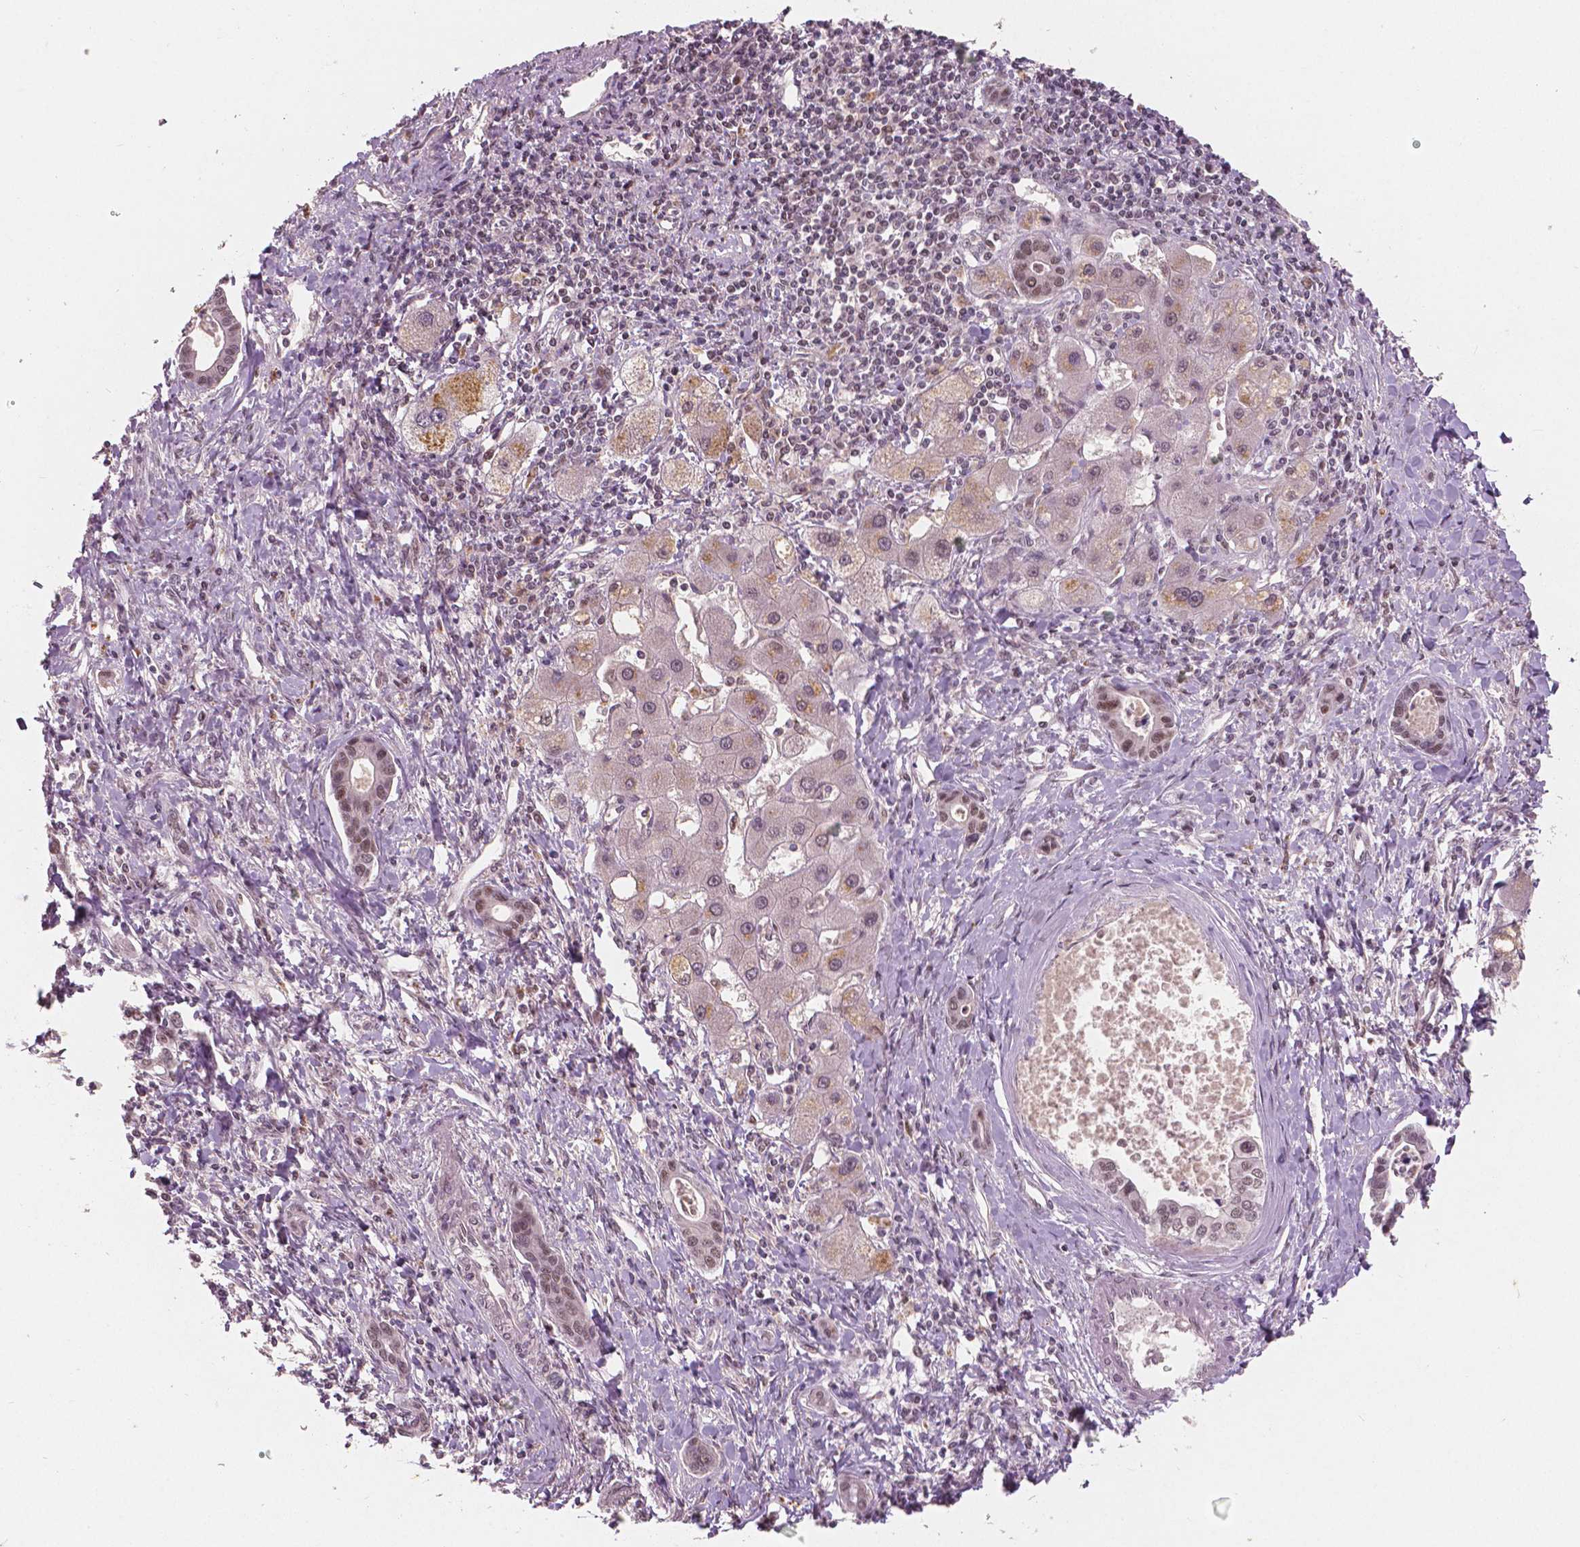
{"staining": {"intensity": "moderate", "quantity": "25%-75%", "location": "nuclear"}, "tissue": "liver cancer", "cell_type": "Tumor cells", "image_type": "cancer", "snomed": [{"axis": "morphology", "description": "Cholangiocarcinoma"}, {"axis": "topography", "description": "Liver"}], "caption": "Immunohistochemistry micrograph of neoplastic tissue: human cholangiocarcinoma (liver) stained using immunohistochemistry reveals medium levels of moderate protein expression localized specifically in the nuclear of tumor cells, appearing as a nuclear brown color.", "gene": "NSD2", "patient": {"sex": "male", "age": 66}}